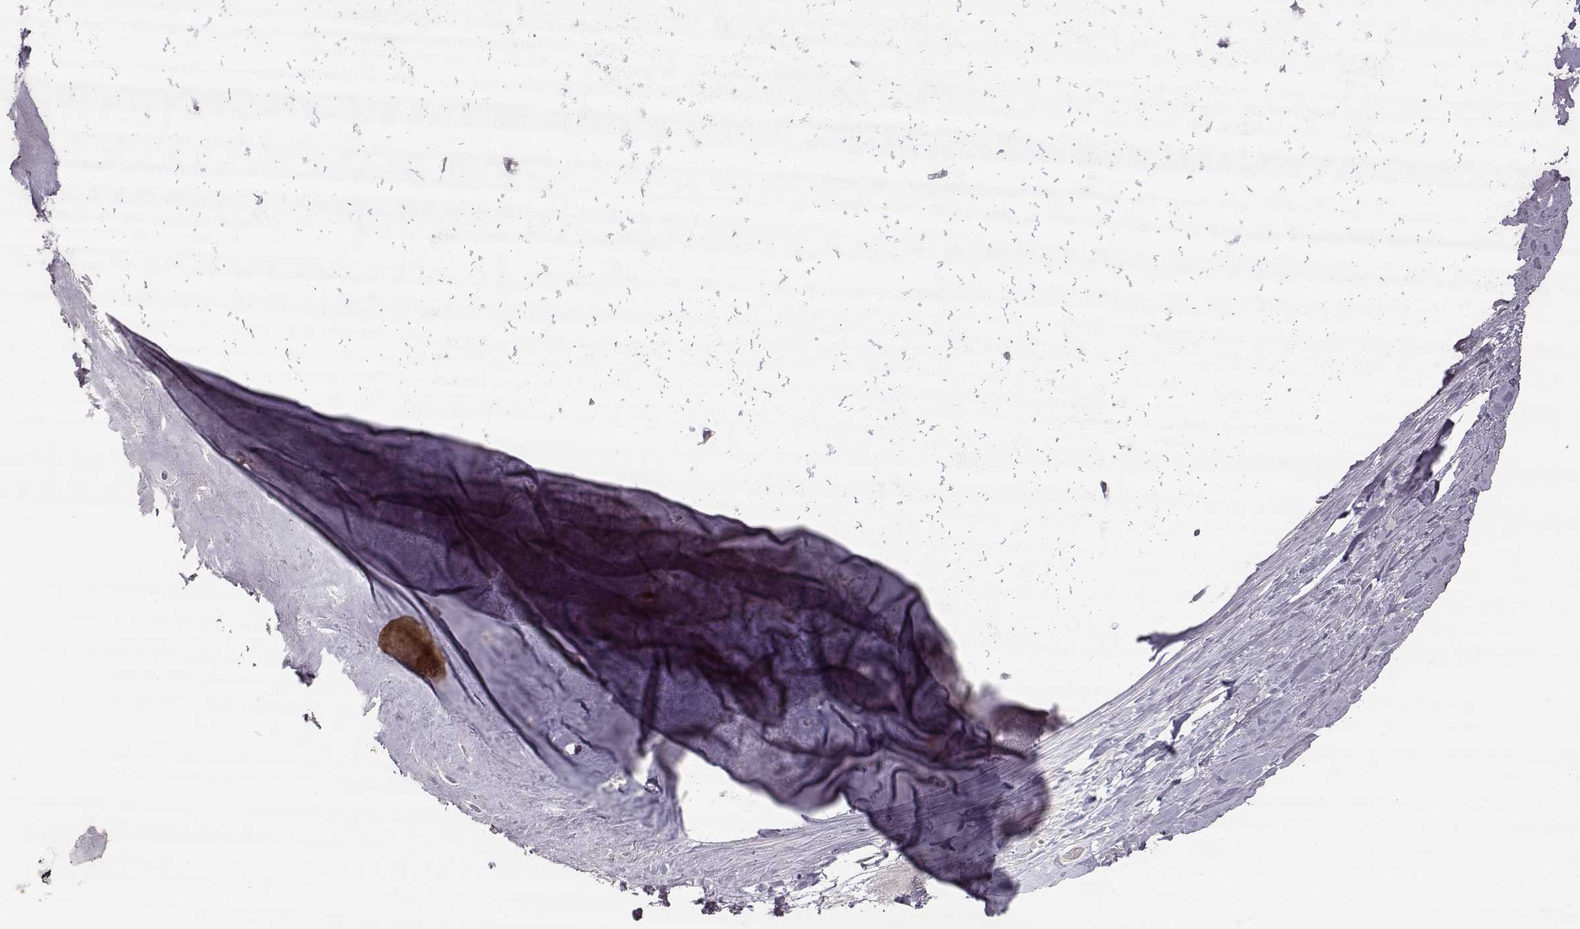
{"staining": {"intensity": "negative", "quantity": "none", "location": "none"}, "tissue": "soft tissue", "cell_type": "Chondrocytes", "image_type": "normal", "snomed": [{"axis": "morphology", "description": "Normal tissue, NOS"}, {"axis": "topography", "description": "Cartilage tissue"}], "caption": "Immunohistochemistry of unremarkable human soft tissue displays no staining in chondrocytes.", "gene": "TLX3", "patient": {"sex": "male", "age": 57}}